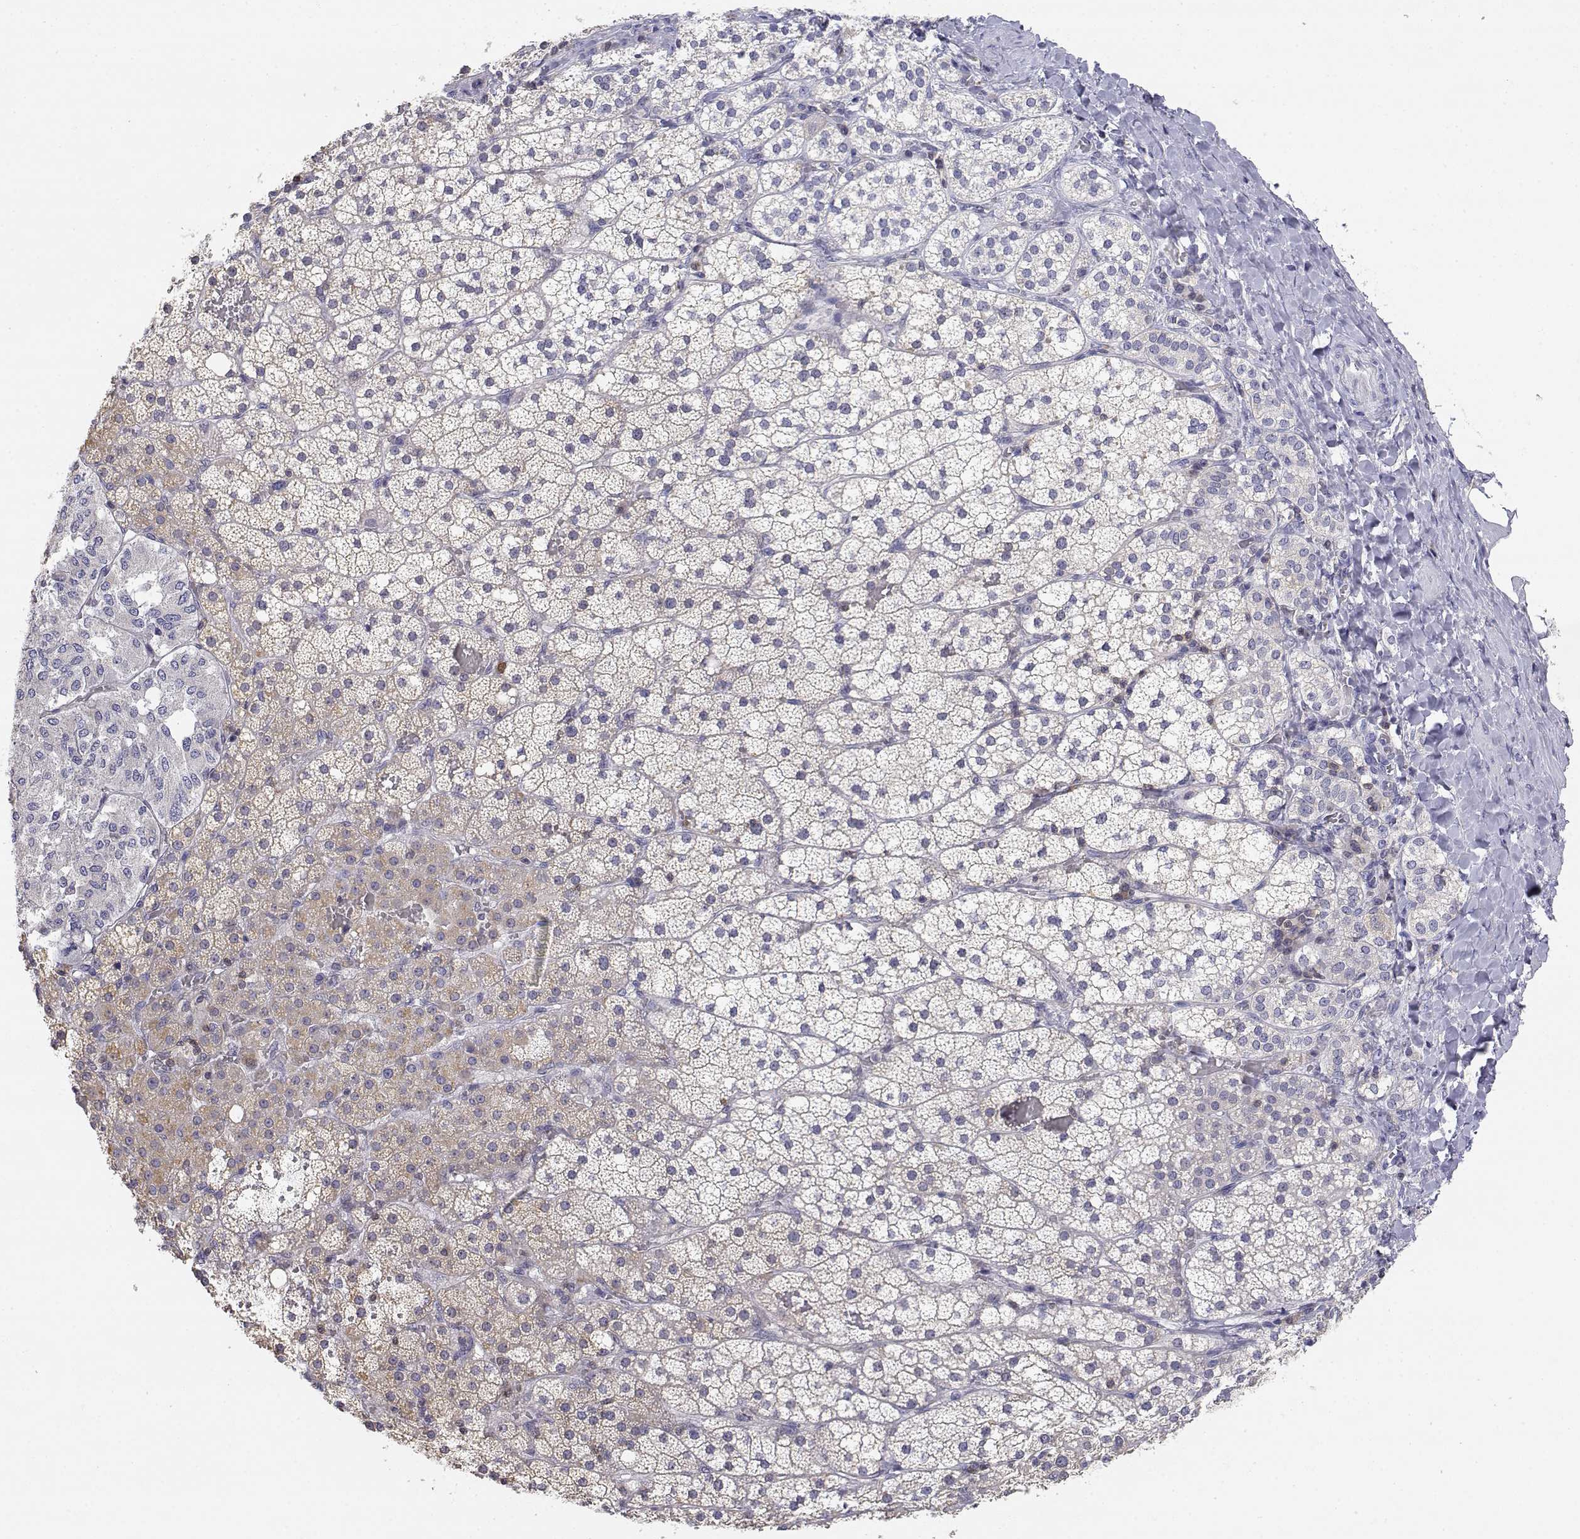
{"staining": {"intensity": "weak", "quantity": "<25%", "location": "cytoplasmic/membranous"}, "tissue": "adrenal gland", "cell_type": "Glandular cells", "image_type": "normal", "snomed": [{"axis": "morphology", "description": "Normal tissue, NOS"}, {"axis": "topography", "description": "Adrenal gland"}], "caption": "The immunohistochemistry (IHC) photomicrograph has no significant positivity in glandular cells of adrenal gland.", "gene": "ADA", "patient": {"sex": "male", "age": 53}}